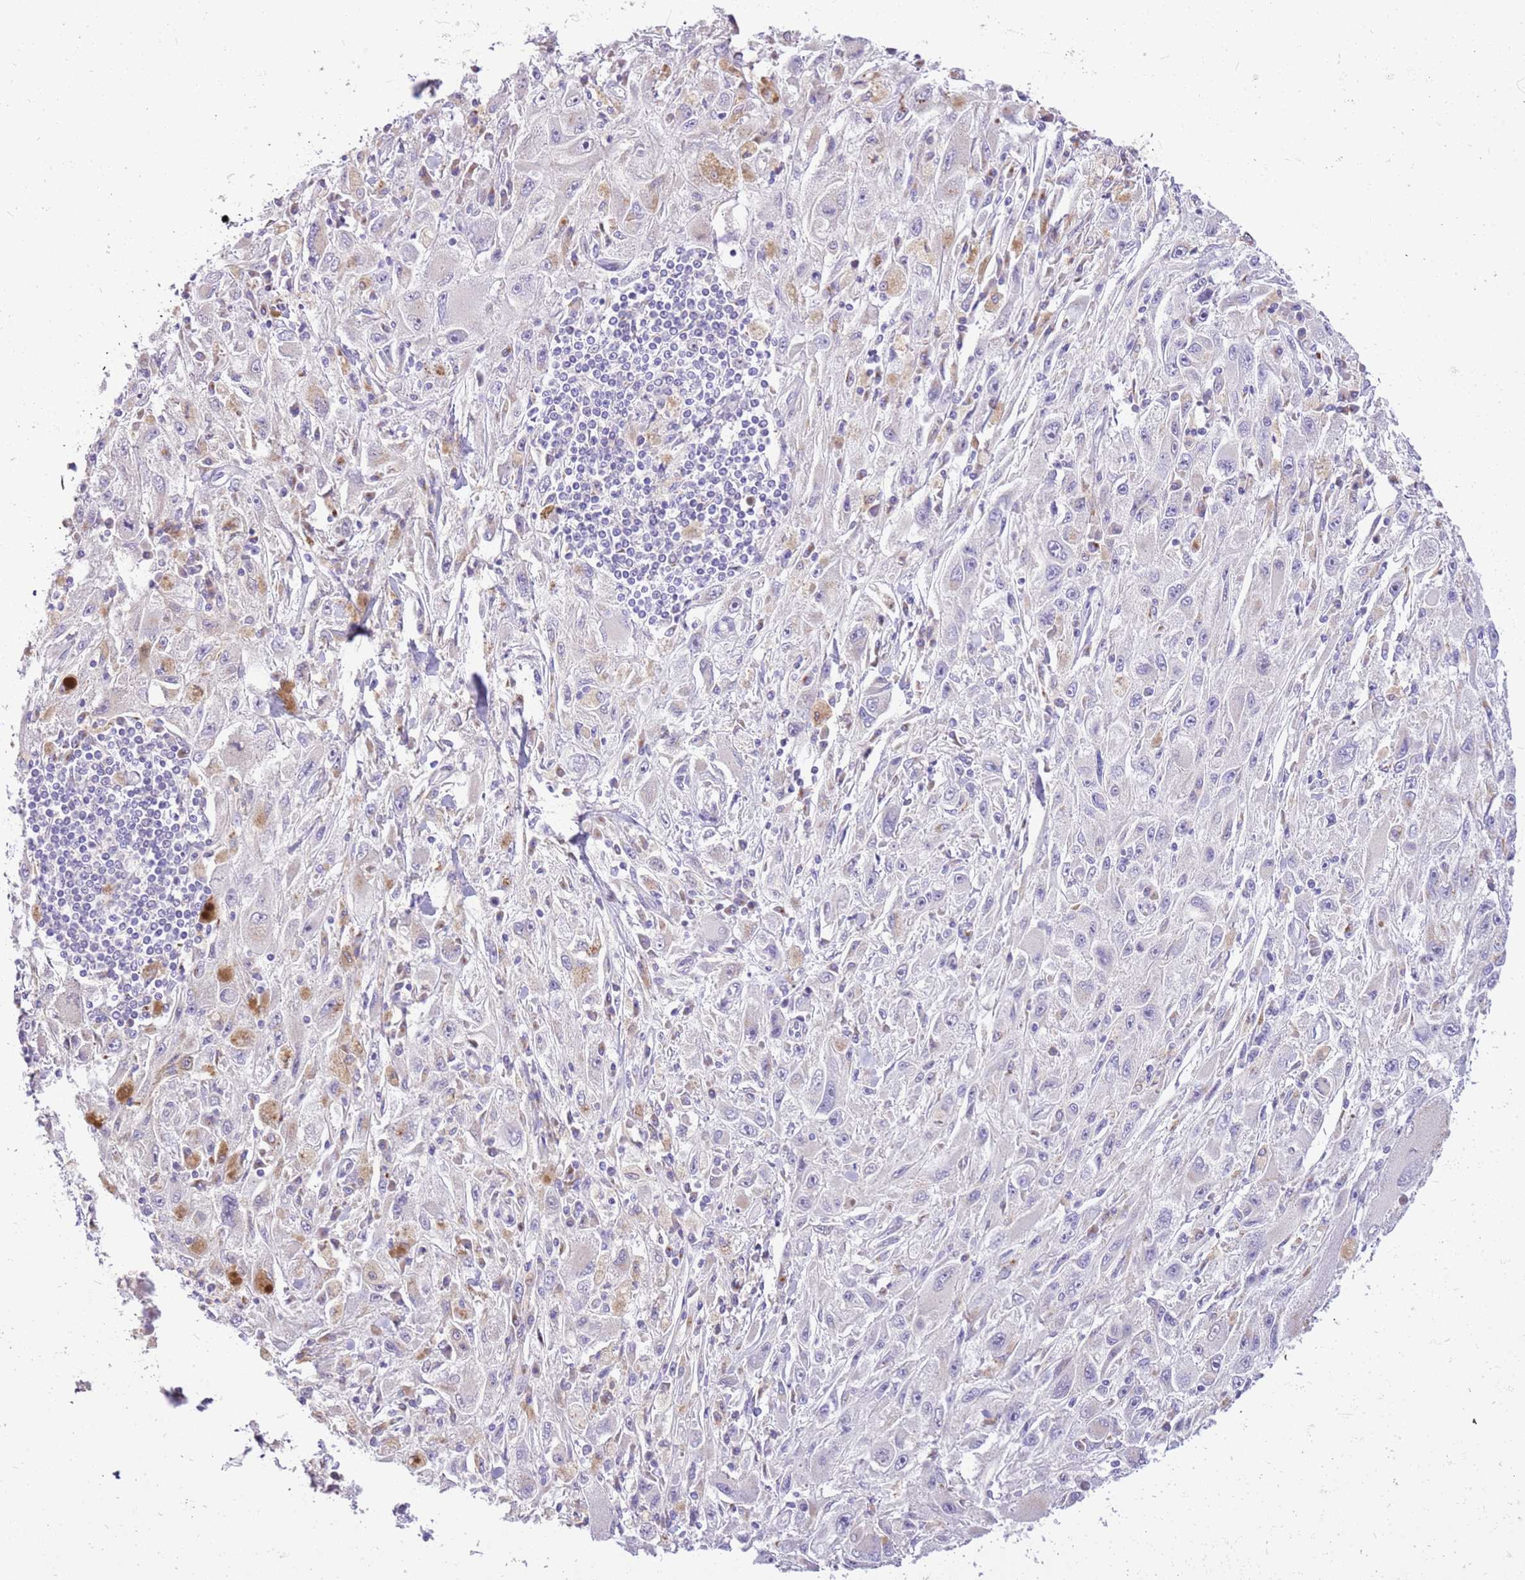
{"staining": {"intensity": "negative", "quantity": "none", "location": "none"}, "tissue": "melanoma", "cell_type": "Tumor cells", "image_type": "cancer", "snomed": [{"axis": "morphology", "description": "Malignant melanoma, Metastatic site"}, {"axis": "topography", "description": "Skin"}], "caption": "A high-resolution photomicrograph shows immunohistochemistry staining of malignant melanoma (metastatic site), which exhibits no significant expression in tumor cells.", "gene": "COX17", "patient": {"sex": "male", "age": 53}}